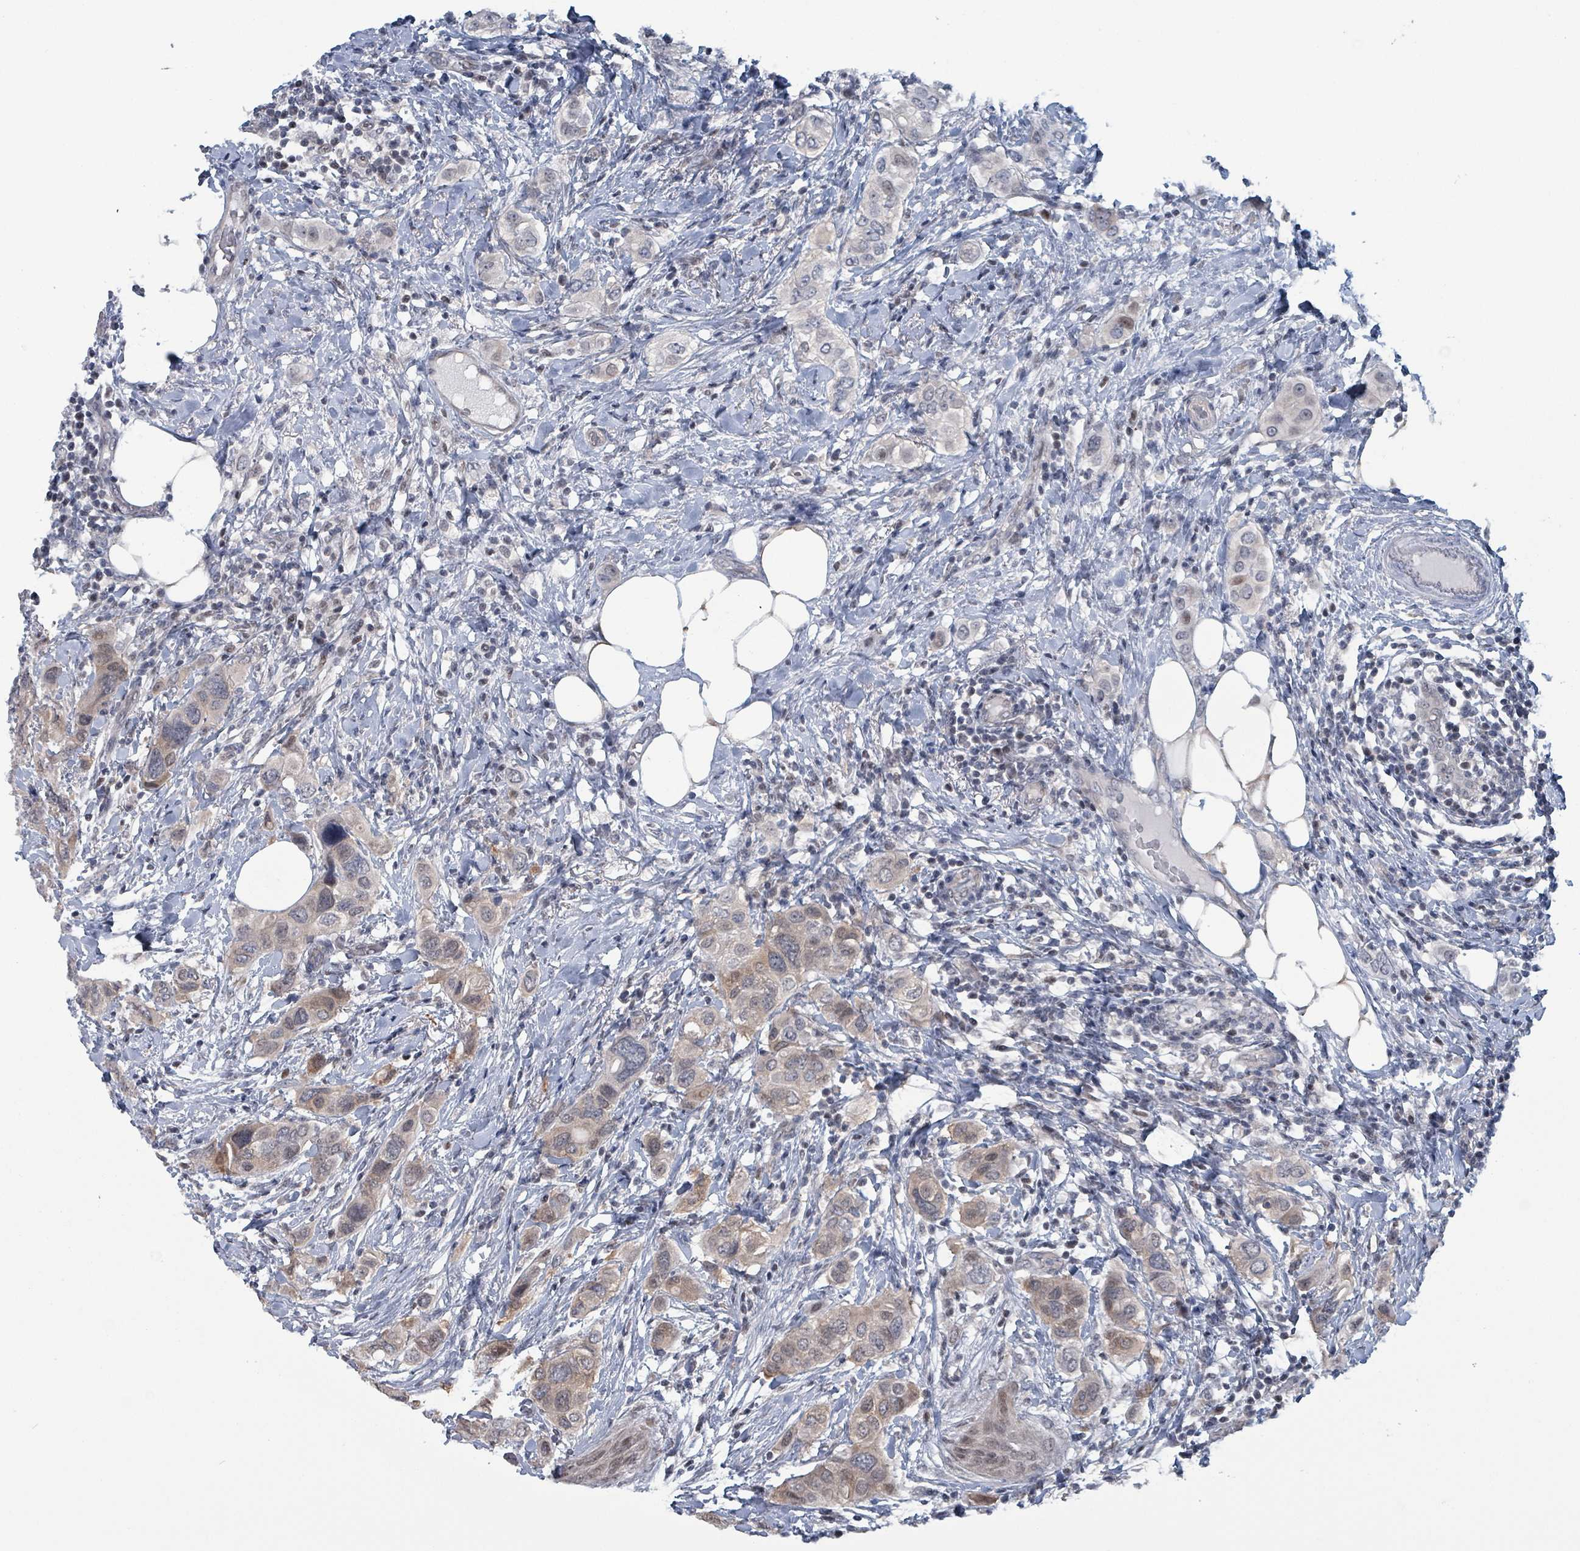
{"staining": {"intensity": "weak", "quantity": "25%-75%", "location": "cytoplasmic/membranous,nuclear"}, "tissue": "breast cancer", "cell_type": "Tumor cells", "image_type": "cancer", "snomed": [{"axis": "morphology", "description": "Lobular carcinoma"}, {"axis": "topography", "description": "Breast"}], "caption": "Human breast cancer stained with a brown dye displays weak cytoplasmic/membranous and nuclear positive positivity in approximately 25%-75% of tumor cells.", "gene": "BIVM", "patient": {"sex": "female", "age": 51}}